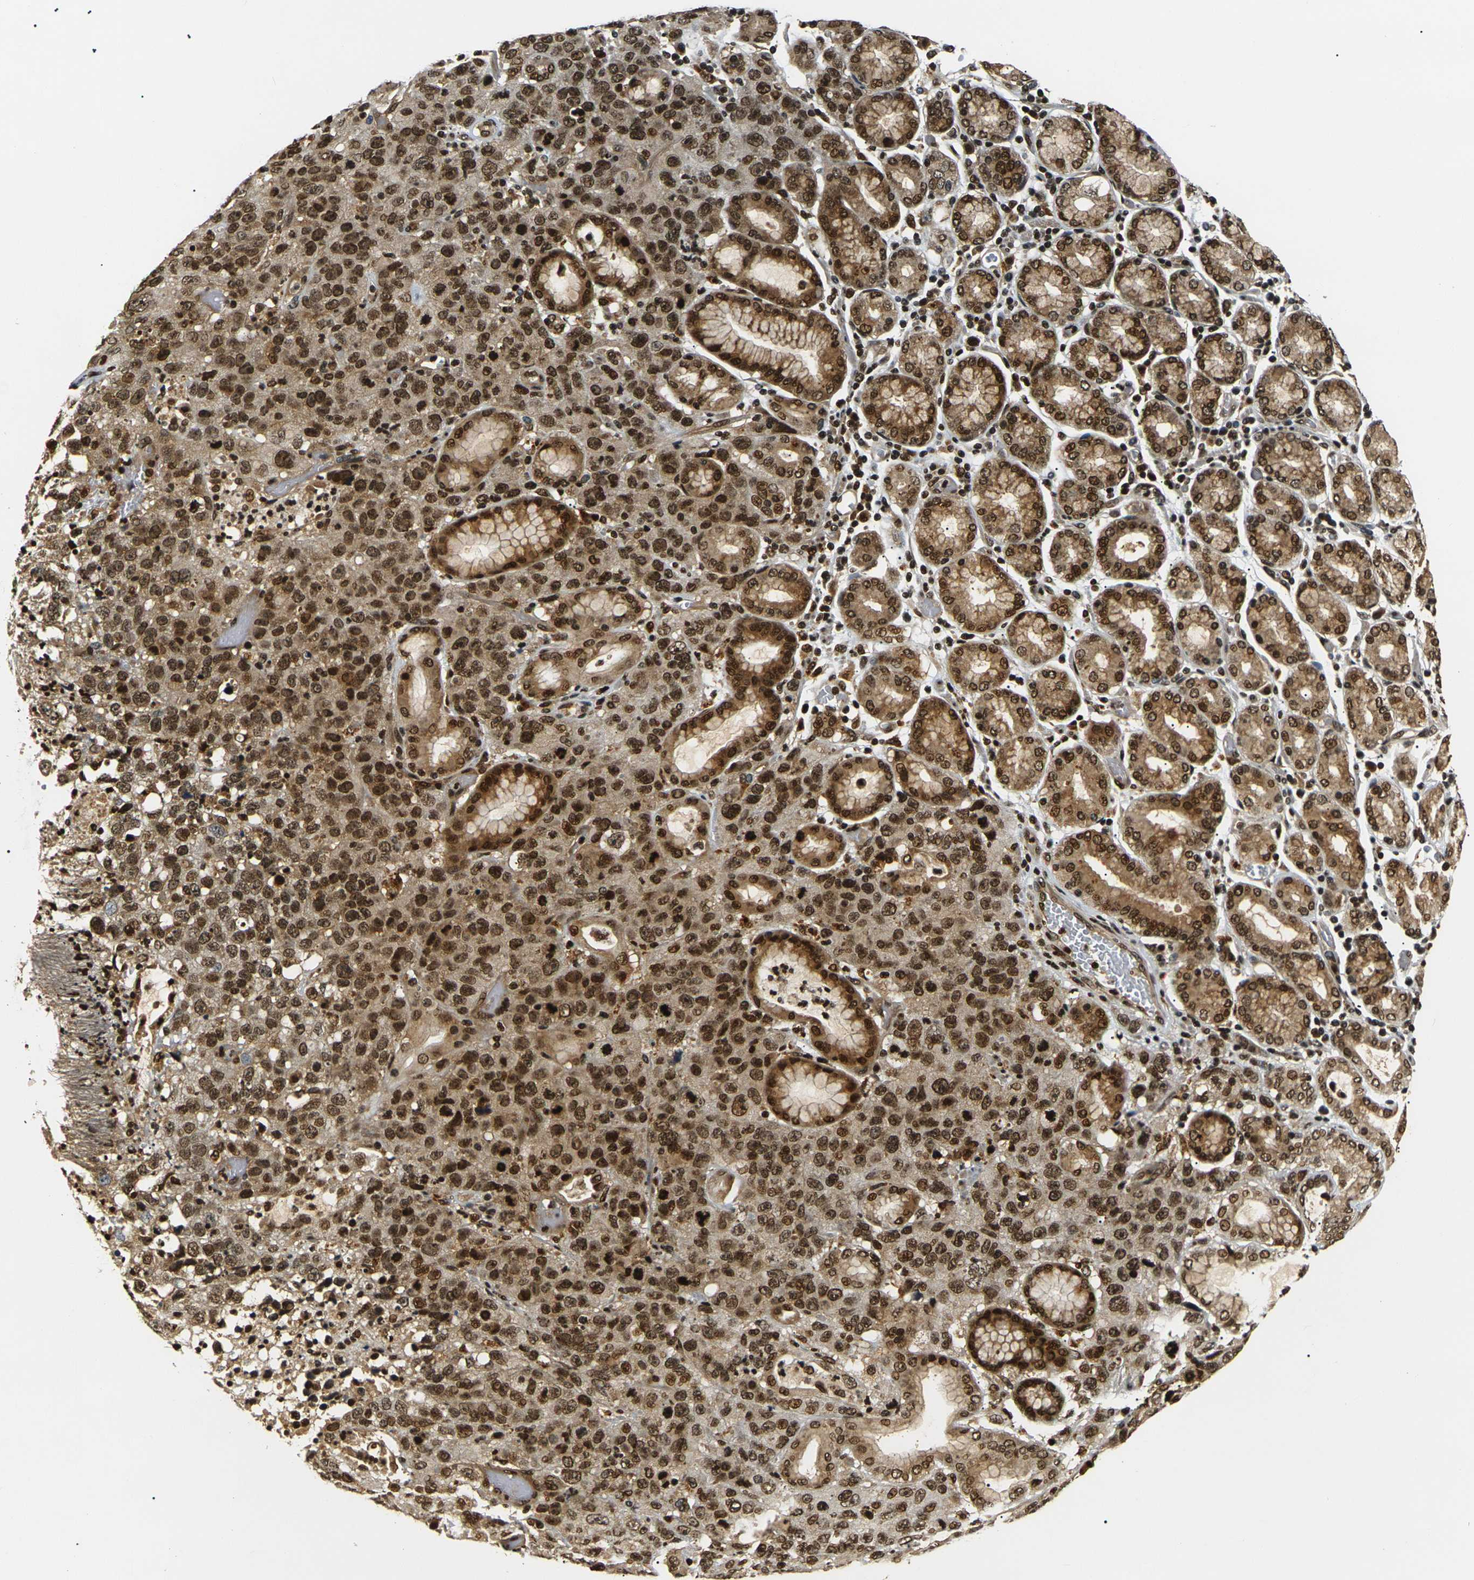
{"staining": {"intensity": "strong", "quantity": ">75%", "location": "cytoplasmic/membranous,nuclear"}, "tissue": "stomach cancer", "cell_type": "Tumor cells", "image_type": "cancer", "snomed": [{"axis": "morphology", "description": "Normal tissue, NOS"}, {"axis": "morphology", "description": "Adenocarcinoma, NOS"}, {"axis": "topography", "description": "Stomach"}], "caption": "IHC (DAB (3,3'-diaminobenzidine)) staining of human stomach cancer reveals strong cytoplasmic/membranous and nuclear protein expression in about >75% of tumor cells.", "gene": "ACTL6A", "patient": {"sex": "male", "age": 48}}